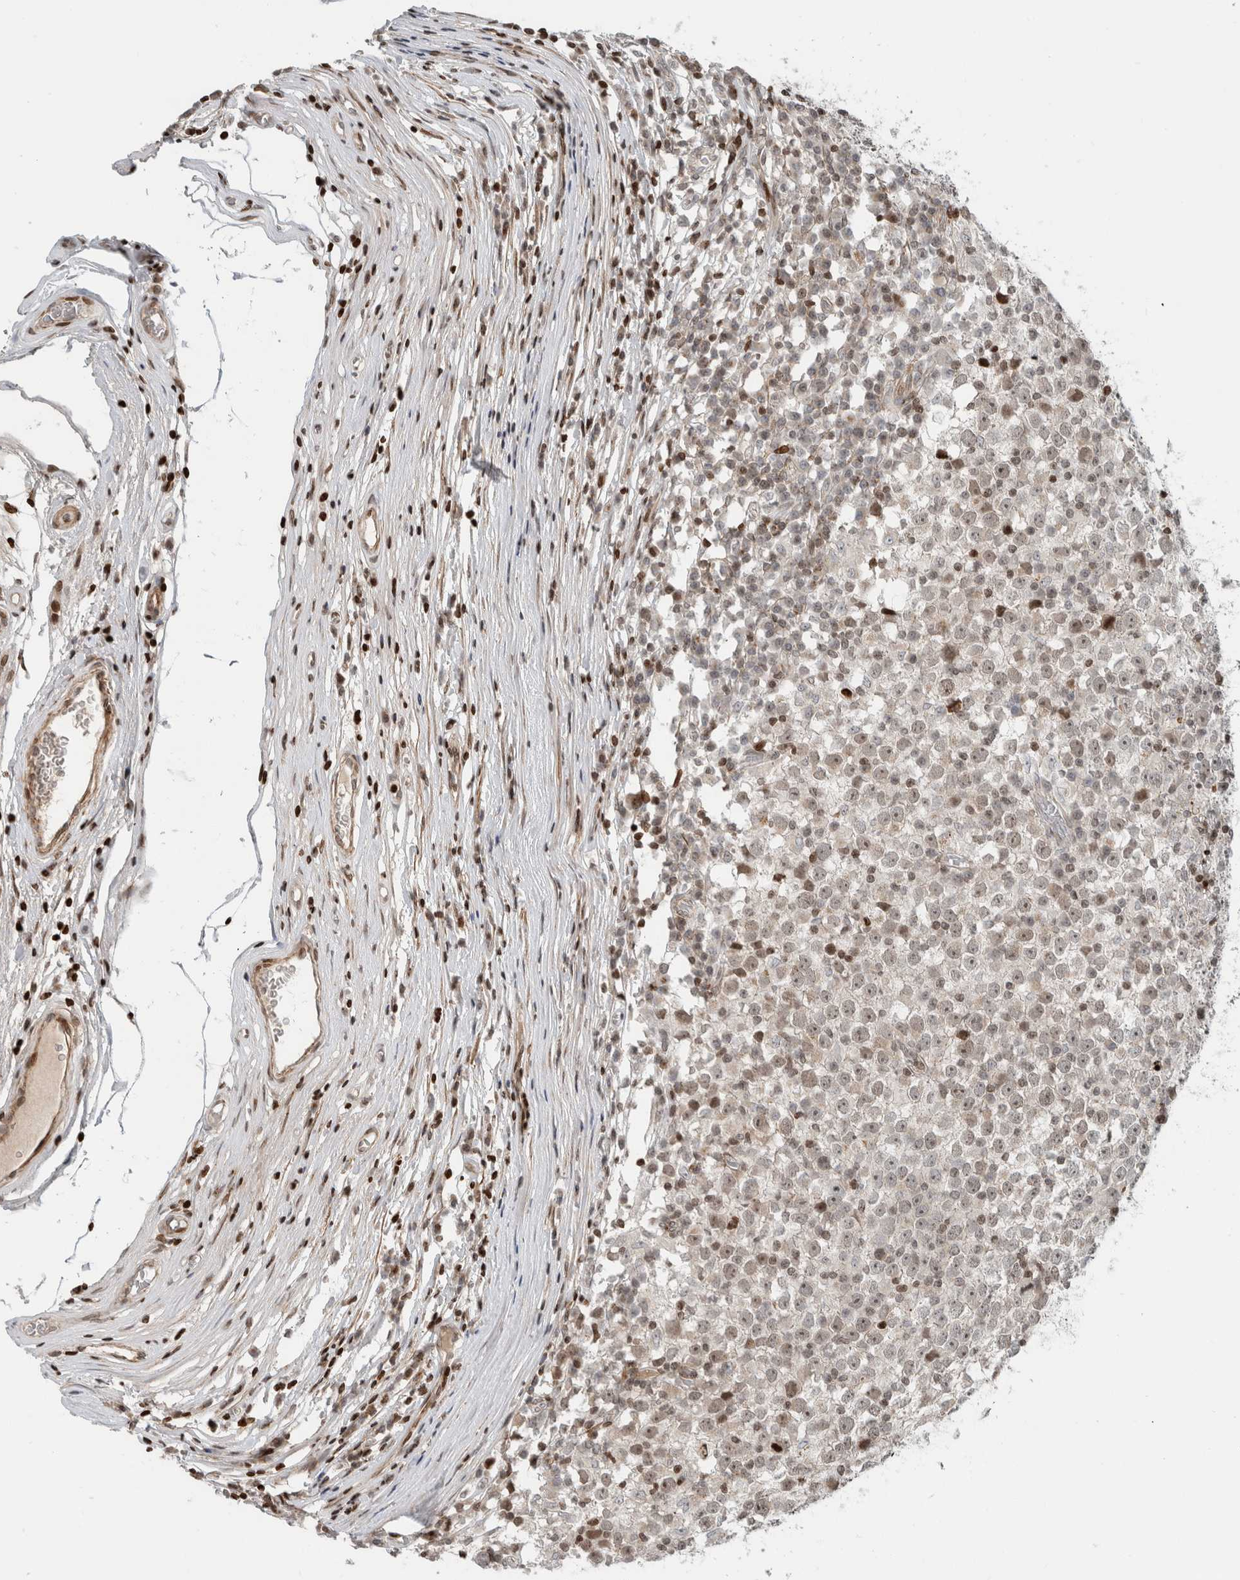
{"staining": {"intensity": "negative", "quantity": "none", "location": "none"}, "tissue": "testis cancer", "cell_type": "Tumor cells", "image_type": "cancer", "snomed": [{"axis": "morphology", "description": "Seminoma, NOS"}, {"axis": "topography", "description": "Testis"}], "caption": "This is an immunohistochemistry (IHC) photomicrograph of human testis seminoma. There is no positivity in tumor cells.", "gene": "GINS4", "patient": {"sex": "male", "age": 65}}